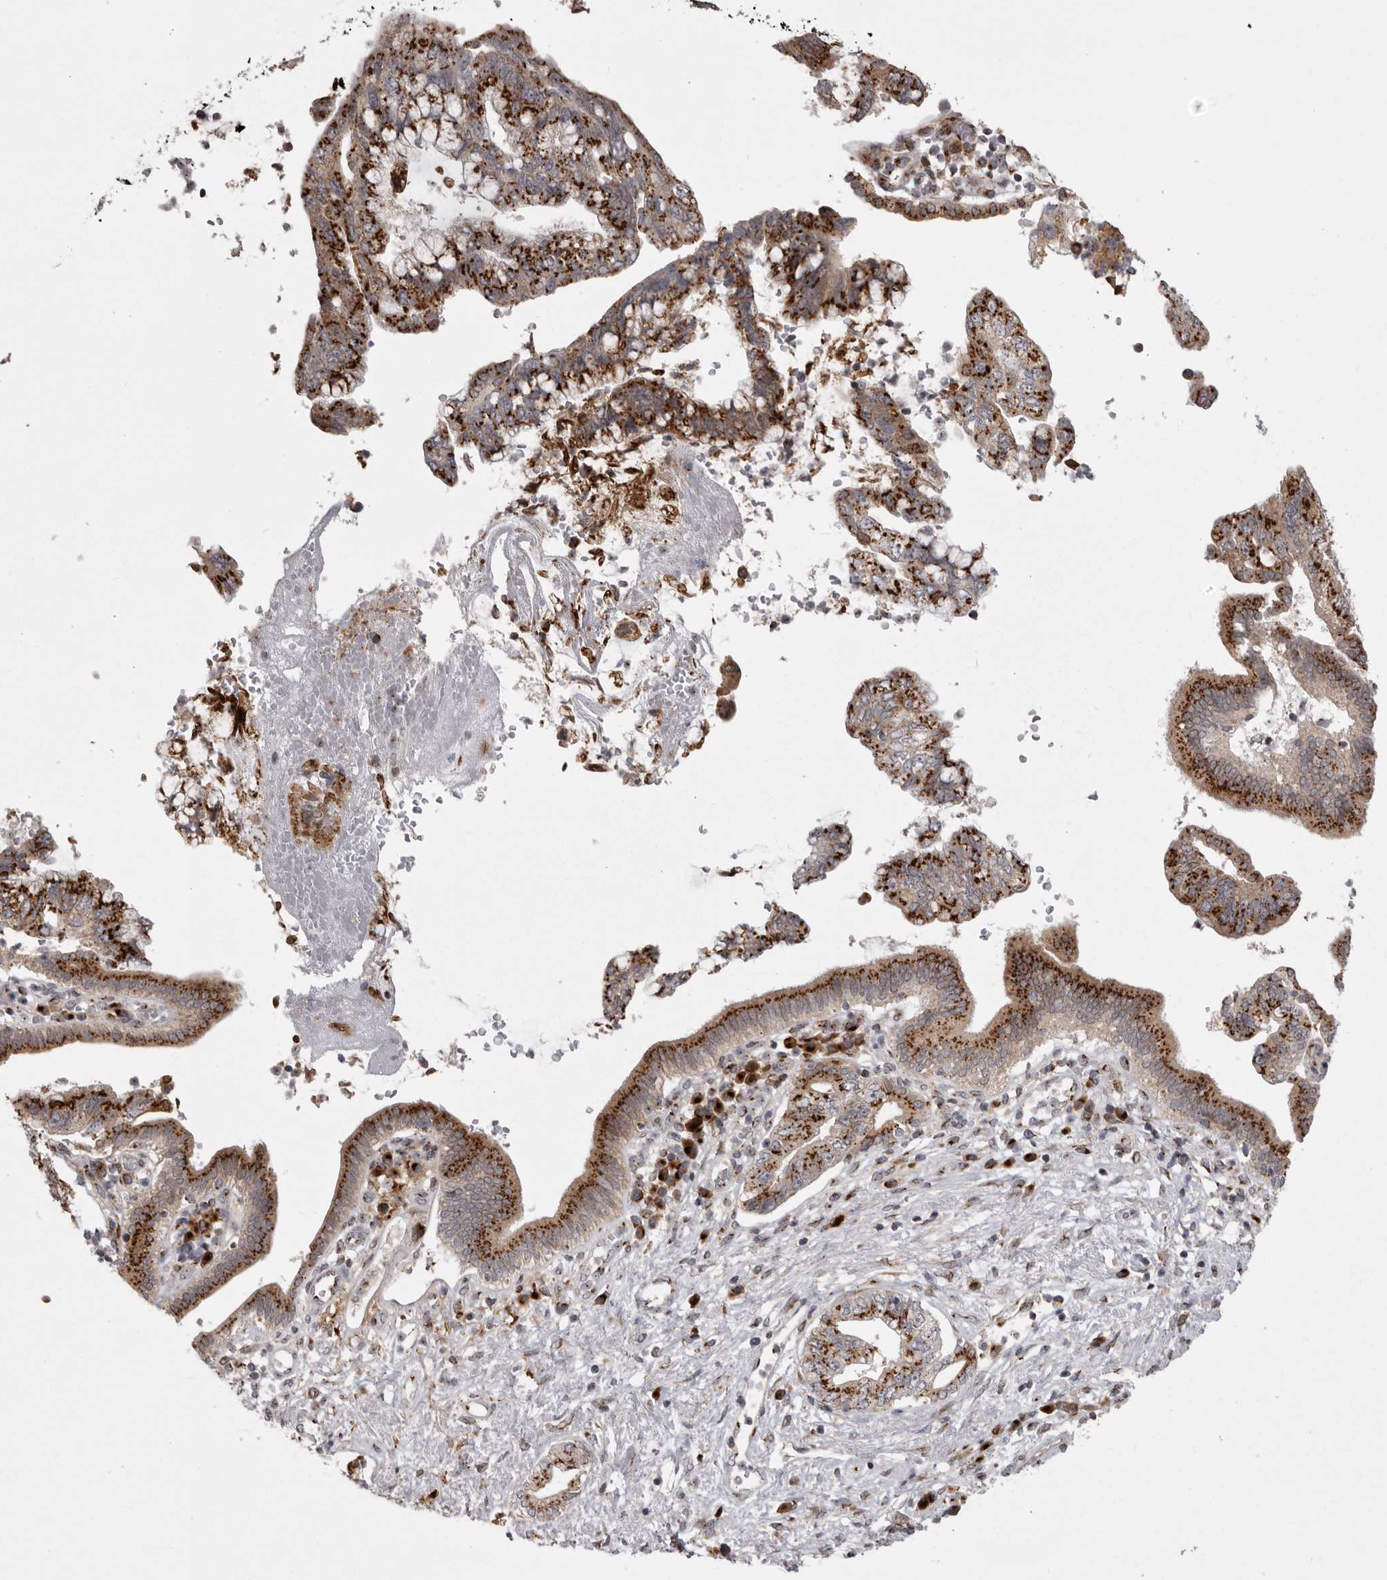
{"staining": {"intensity": "strong", "quantity": ">75%", "location": "cytoplasmic/membranous"}, "tissue": "pancreatic cancer", "cell_type": "Tumor cells", "image_type": "cancer", "snomed": [{"axis": "morphology", "description": "Adenocarcinoma, NOS"}, {"axis": "topography", "description": "Pancreas"}], "caption": "Protein expression by immunohistochemistry (IHC) reveals strong cytoplasmic/membranous positivity in about >75% of tumor cells in pancreatic cancer.", "gene": "WDR47", "patient": {"sex": "female", "age": 73}}